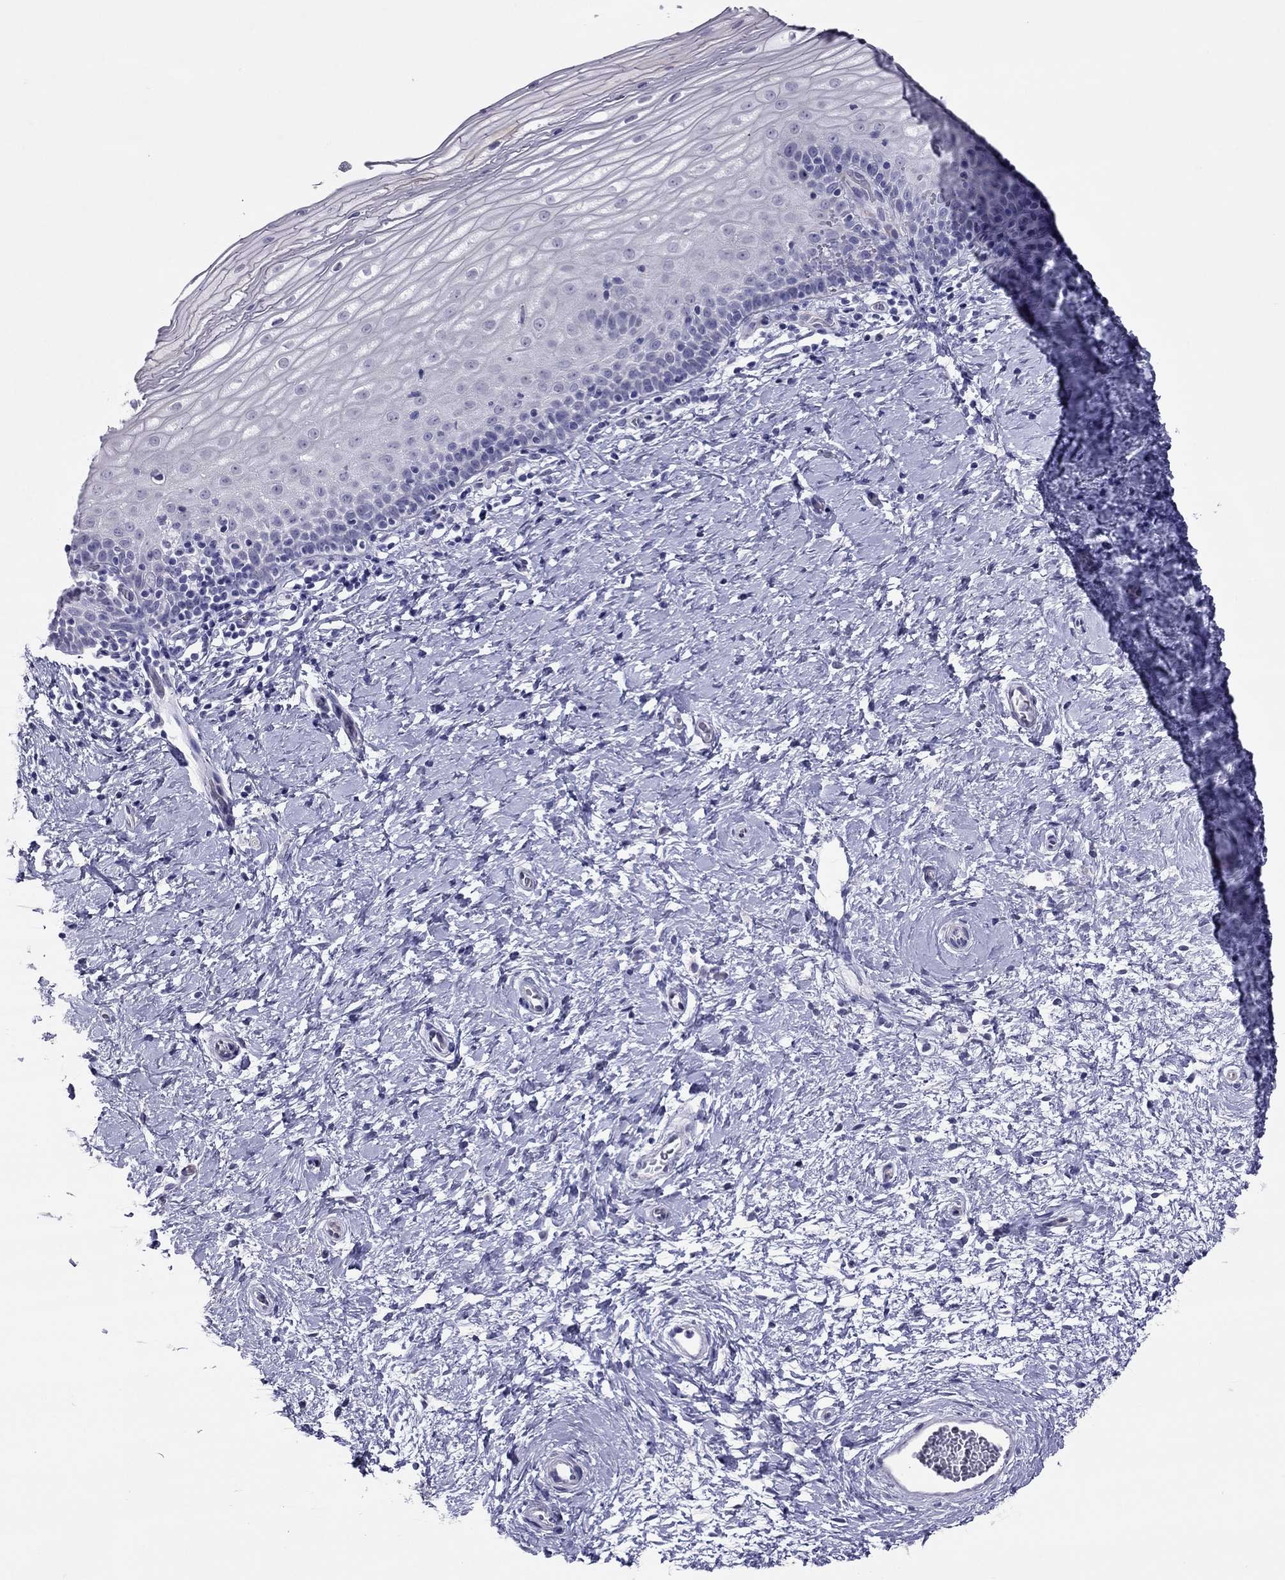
{"staining": {"intensity": "strong", "quantity": "<25%", "location": "cytoplasmic/membranous"}, "tissue": "cervix", "cell_type": "Glandular cells", "image_type": "normal", "snomed": [{"axis": "morphology", "description": "Normal tissue, NOS"}, {"axis": "topography", "description": "Cervix"}], "caption": "DAB immunohistochemical staining of normal human cervix demonstrates strong cytoplasmic/membranous protein staining in about <25% of glandular cells.", "gene": "CROCC2", "patient": {"sex": "female", "age": 37}}